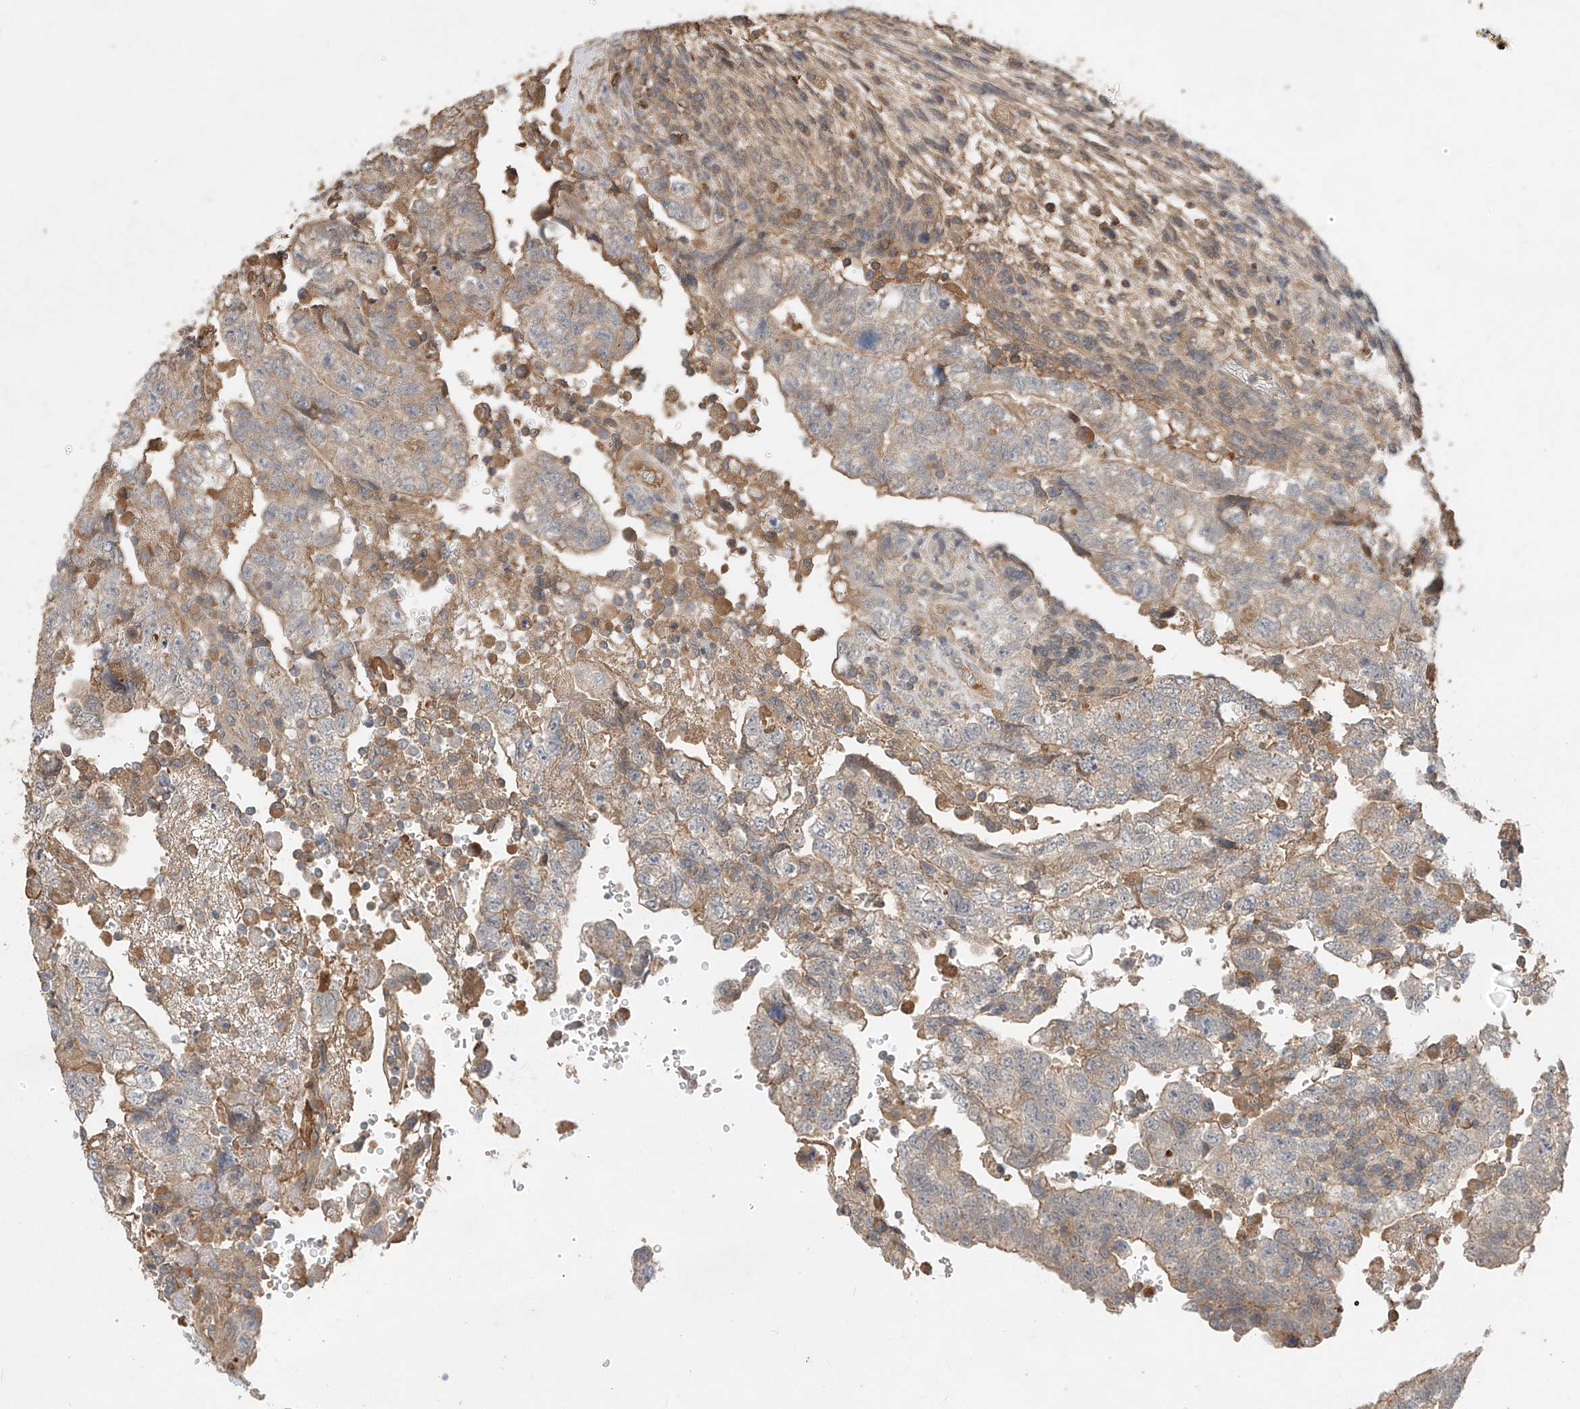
{"staining": {"intensity": "moderate", "quantity": "25%-75%", "location": "cytoplasmic/membranous"}, "tissue": "testis cancer", "cell_type": "Tumor cells", "image_type": "cancer", "snomed": [{"axis": "morphology", "description": "Normal tissue, NOS"}, {"axis": "morphology", "description": "Carcinoma, Embryonal, NOS"}, {"axis": "topography", "description": "Testis"}], "caption": "This is a photomicrograph of IHC staining of testis cancer, which shows moderate expression in the cytoplasmic/membranous of tumor cells.", "gene": "CACNA2D4", "patient": {"sex": "male", "age": 36}}